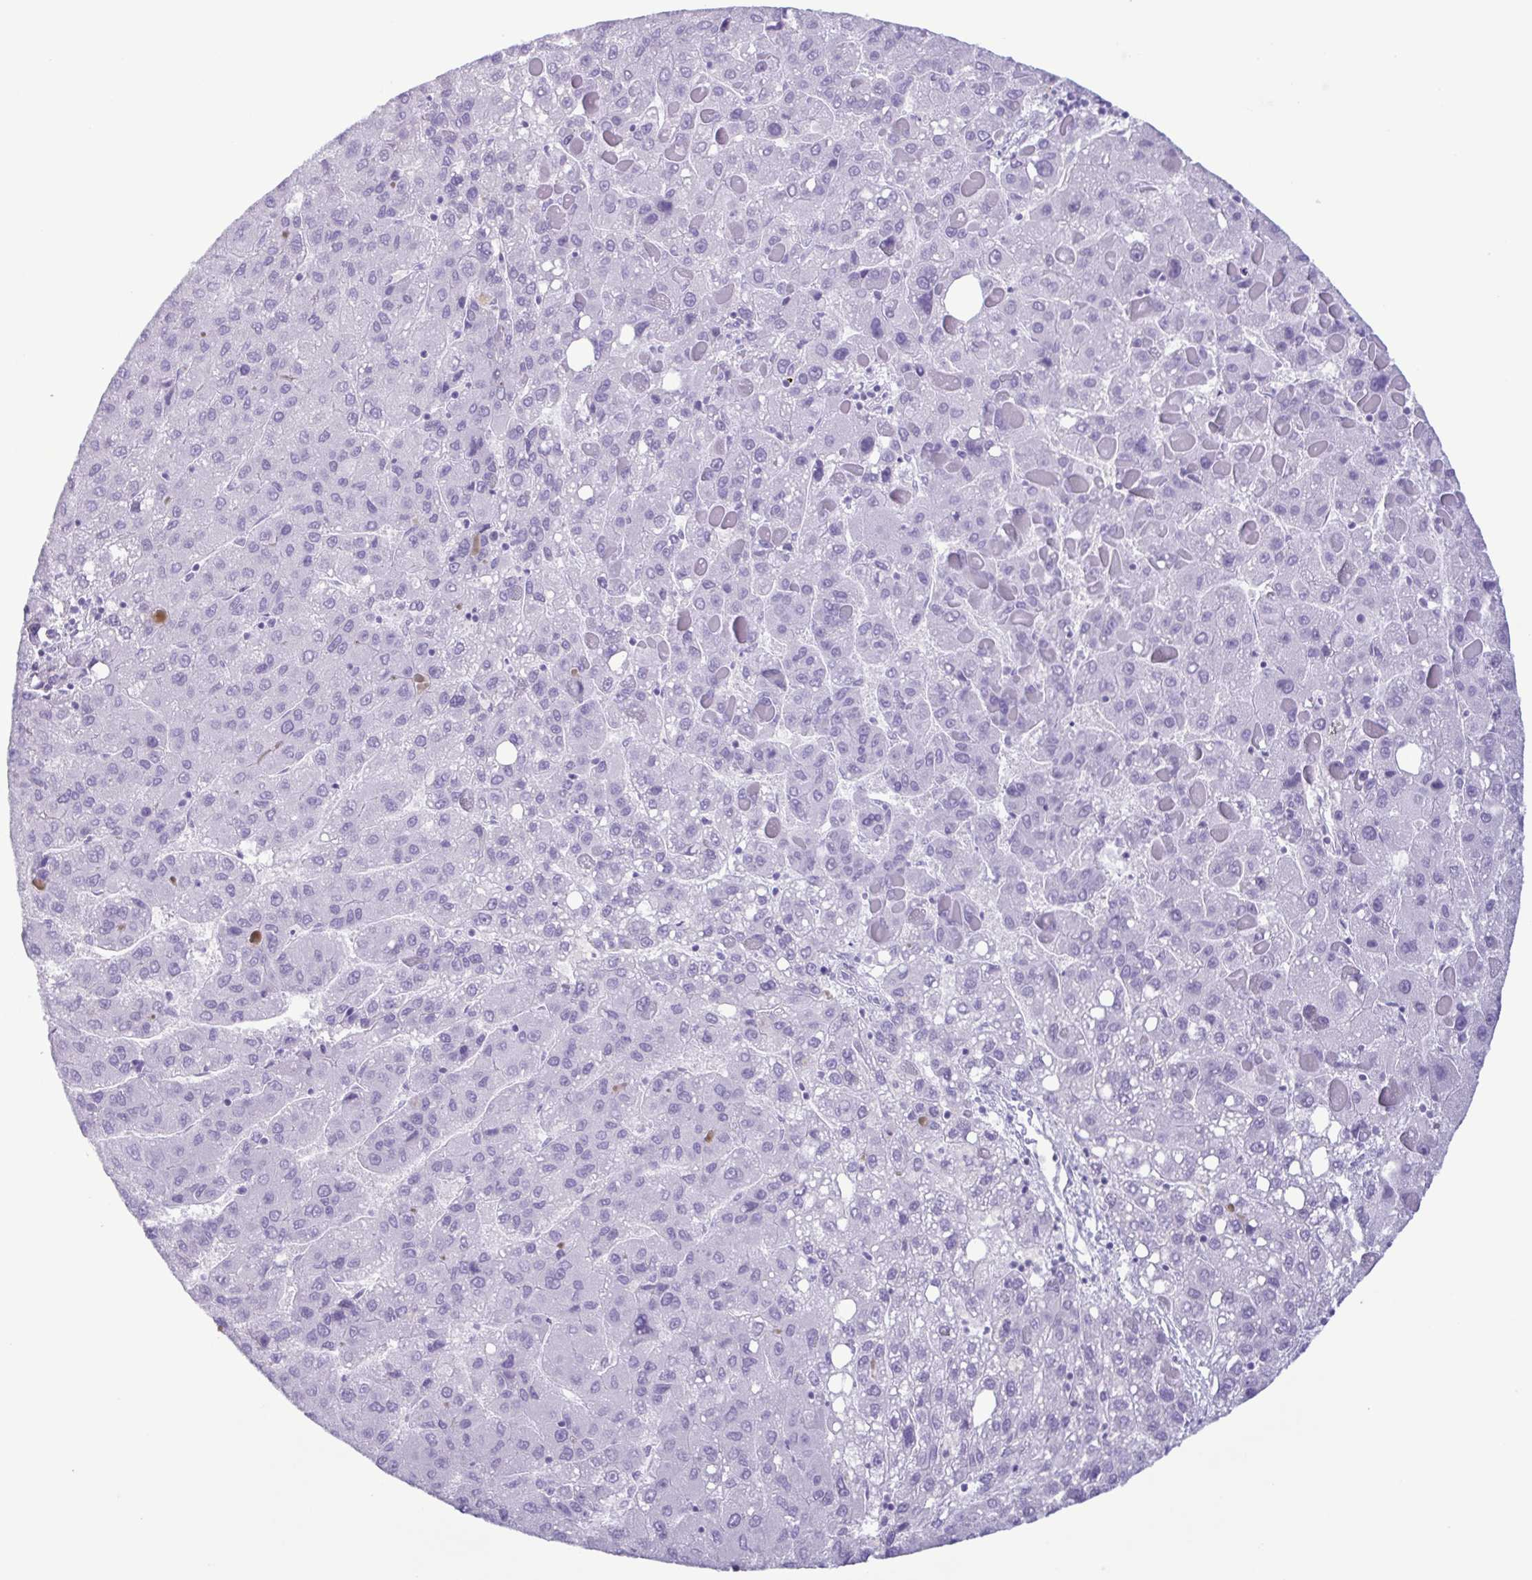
{"staining": {"intensity": "negative", "quantity": "none", "location": "none"}, "tissue": "liver cancer", "cell_type": "Tumor cells", "image_type": "cancer", "snomed": [{"axis": "morphology", "description": "Carcinoma, Hepatocellular, NOS"}, {"axis": "topography", "description": "Liver"}], "caption": "The histopathology image displays no significant positivity in tumor cells of liver hepatocellular carcinoma.", "gene": "LTF", "patient": {"sex": "female", "age": 82}}